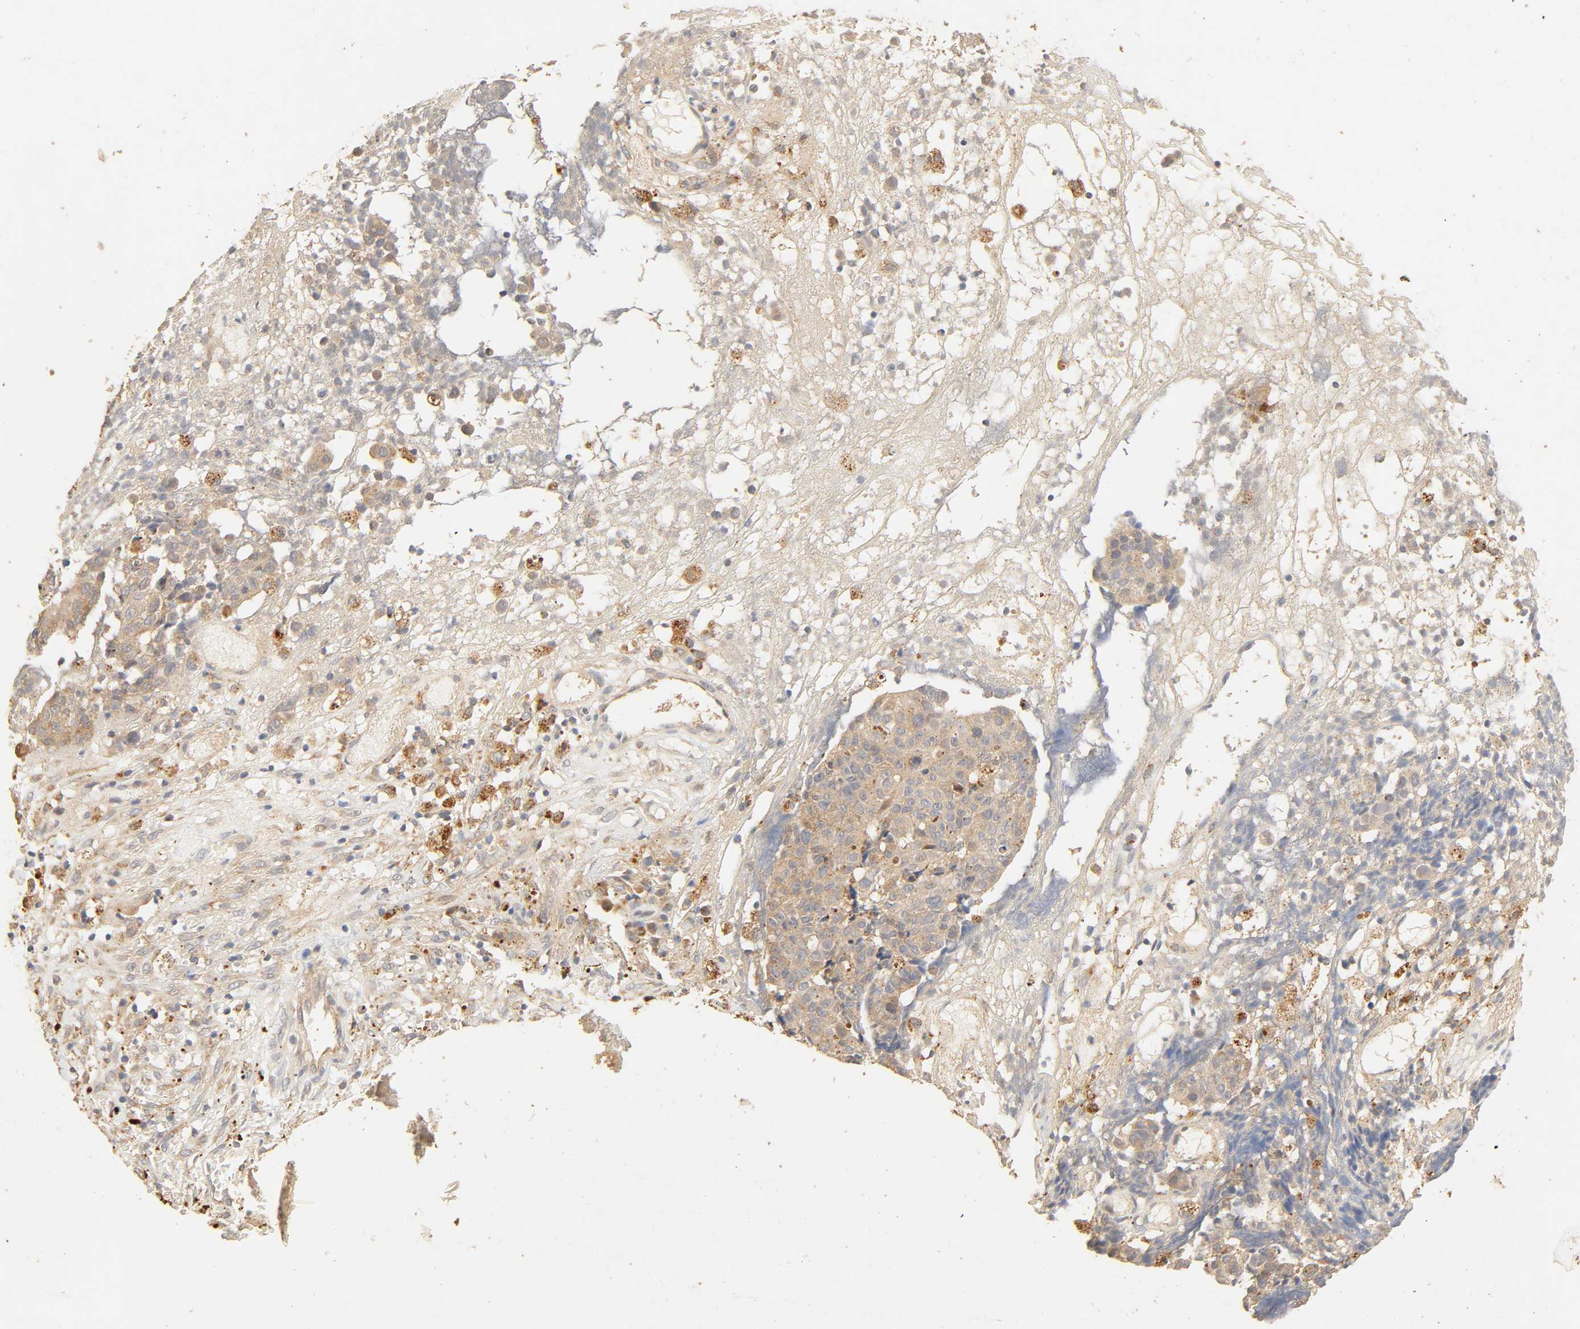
{"staining": {"intensity": "moderate", "quantity": ">75%", "location": "cytoplasmic/membranous"}, "tissue": "ovarian cancer", "cell_type": "Tumor cells", "image_type": "cancer", "snomed": [{"axis": "morphology", "description": "Carcinoma, endometroid"}, {"axis": "topography", "description": "Ovary"}], "caption": "An immunohistochemistry (IHC) photomicrograph of neoplastic tissue is shown. Protein staining in brown labels moderate cytoplasmic/membranous positivity in ovarian endometroid carcinoma within tumor cells.", "gene": "MAPK6", "patient": {"sex": "female", "age": 42}}